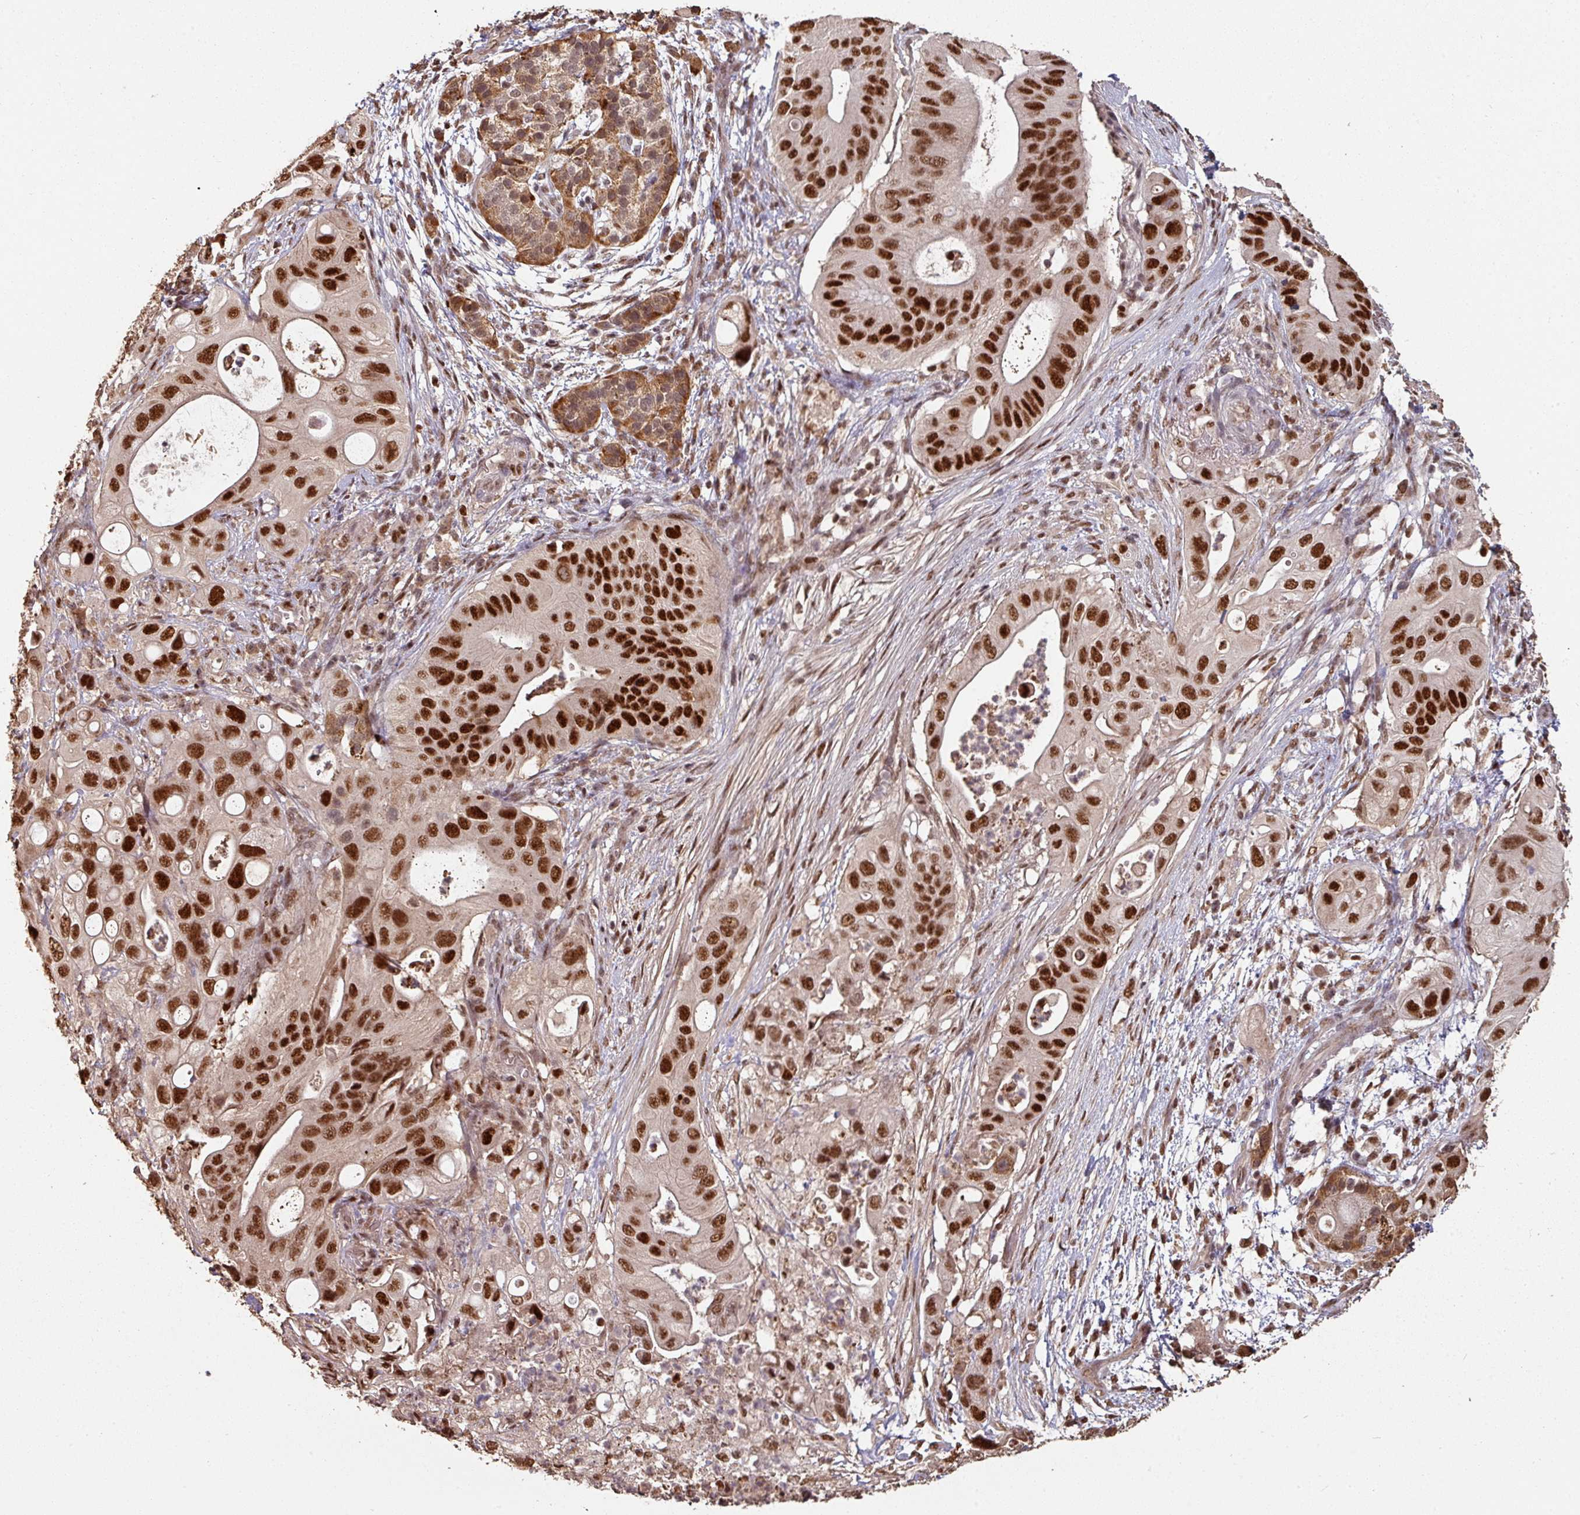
{"staining": {"intensity": "strong", "quantity": ">75%", "location": "nuclear"}, "tissue": "pancreatic cancer", "cell_type": "Tumor cells", "image_type": "cancer", "snomed": [{"axis": "morphology", "description": "Adenocarcinoma, NOS"}, {"axis": "topography", "description": "Pancreas"}], "caption": "Protein analysis of pancreatic adenocarcinoma tissue shows strong nuclear staining in approximately >75% of tumor cells. Nuclei are stained in blue.", "gene": "POLD1", "patient": {"sex": "female", "age": 72}}